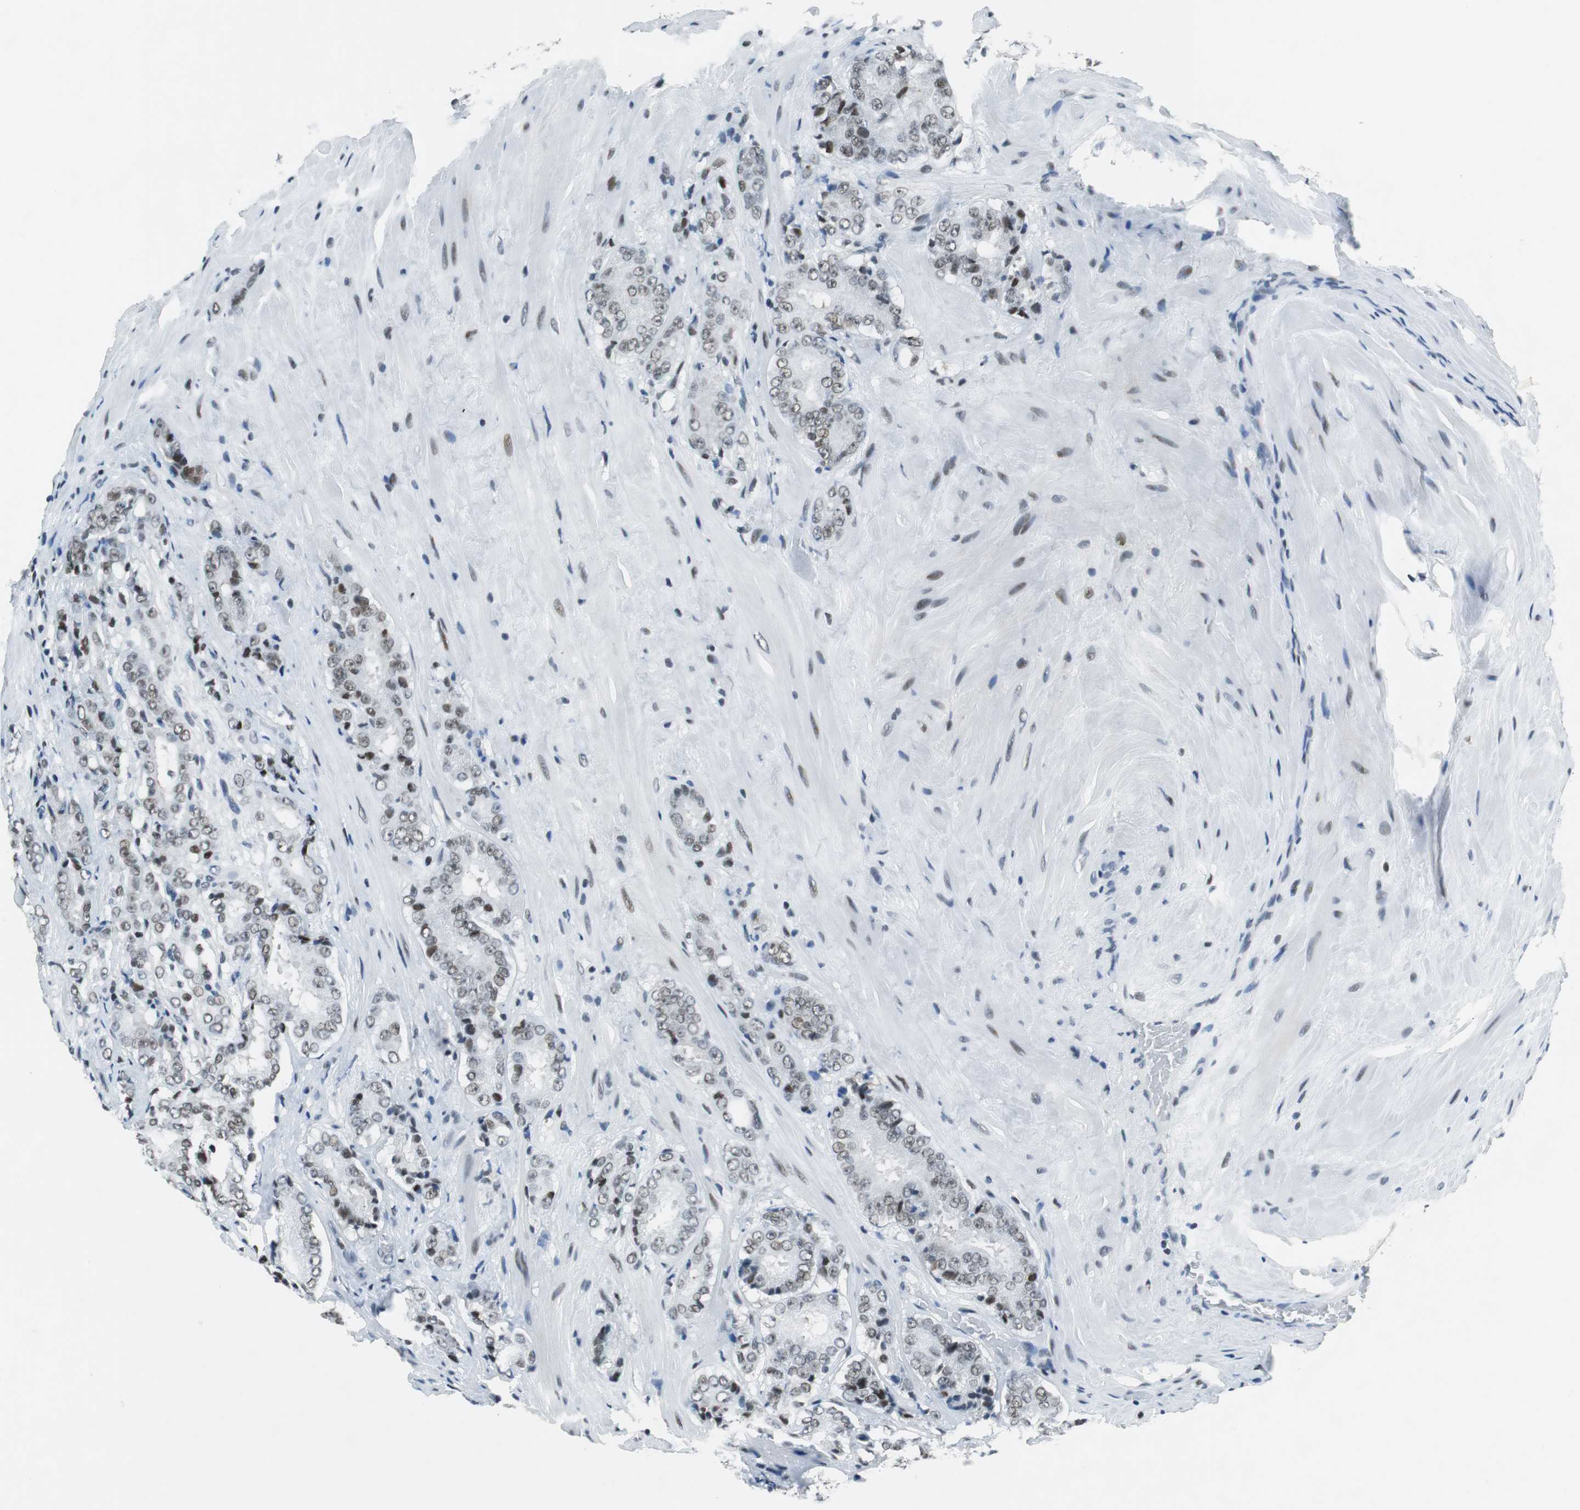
{"staining": {"intensity": "moderate", "quantity": "25%-75%", "location": "nuclear"}, "tissue": "prostate cancer", "cell_type": "Tumor cells", "image_type": "cancer", "snomed": [{"axis": "morphology", "description": "Adenocarcinoma, High grade"}, {"axis": "topography", "description": "Prostate"}], "caption": "About 25%-75% of tumor cells in human prostate cancer reveal moderate nuclear protein staining as visualized by brown immunohistochemical staining.", "gene": "HDAC3", "patient": {"sex": "male", "age": 70}}